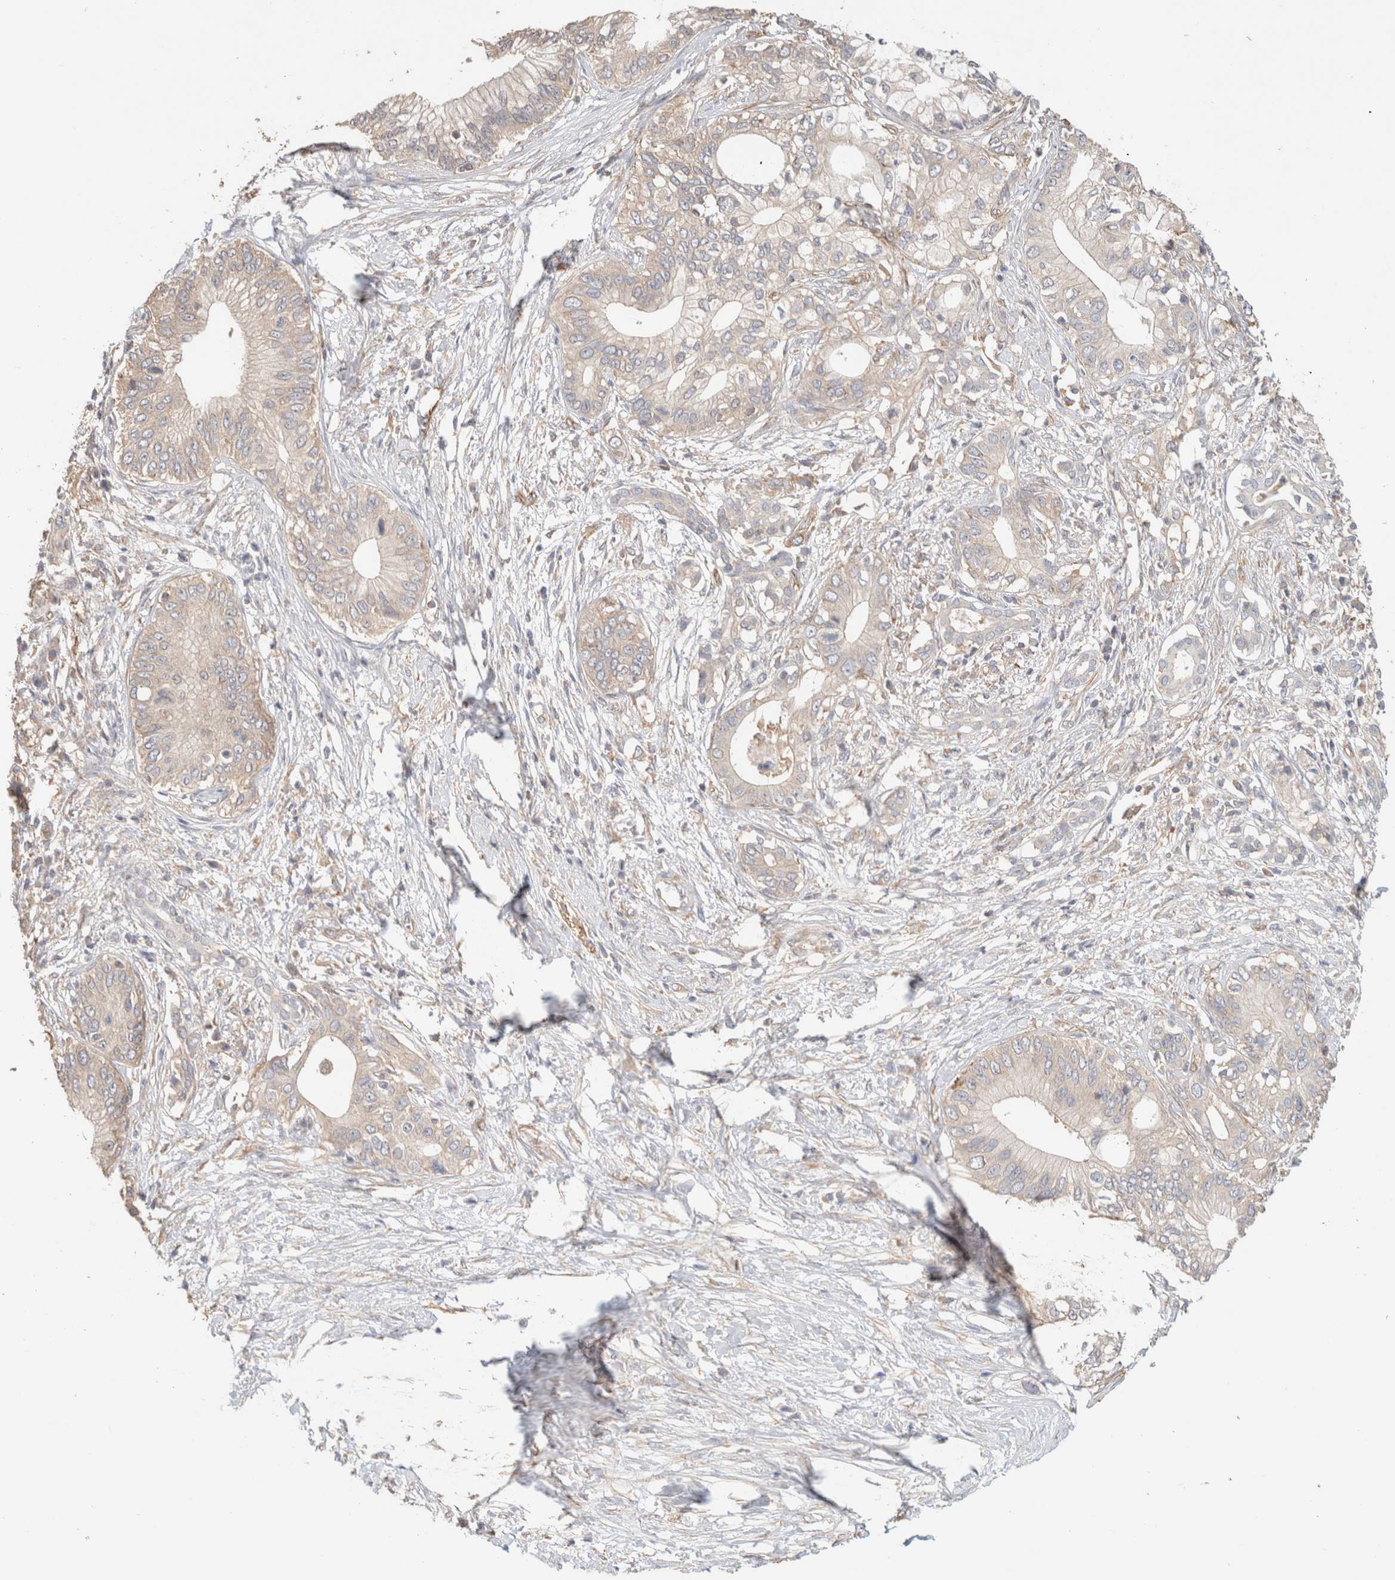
{"staining": {"intensity": "negative", "quantity": "none", "location": "none"}, "tissue": "pancreatic cancer", "cell_type": "Tumor cells", "image_type": "cancer", "snomed": [{"axis": "morphology", "description": "Normal tissue, NOS"}, {"axis": "morphology", "description": "Adenocarcinoma, NOS"}, {"axis": "topography", "description": "Pancreas"}, {"axis": "topography", "description": "Peripheral nerve tissue"}], "caption": "The immunohistochemistry (IHC) histopathology image has no significant expression in tumor cells of pancreatic cancer tissue.", "gene": "CFAP418", "patient": {"sex": "male", "age": 59}}